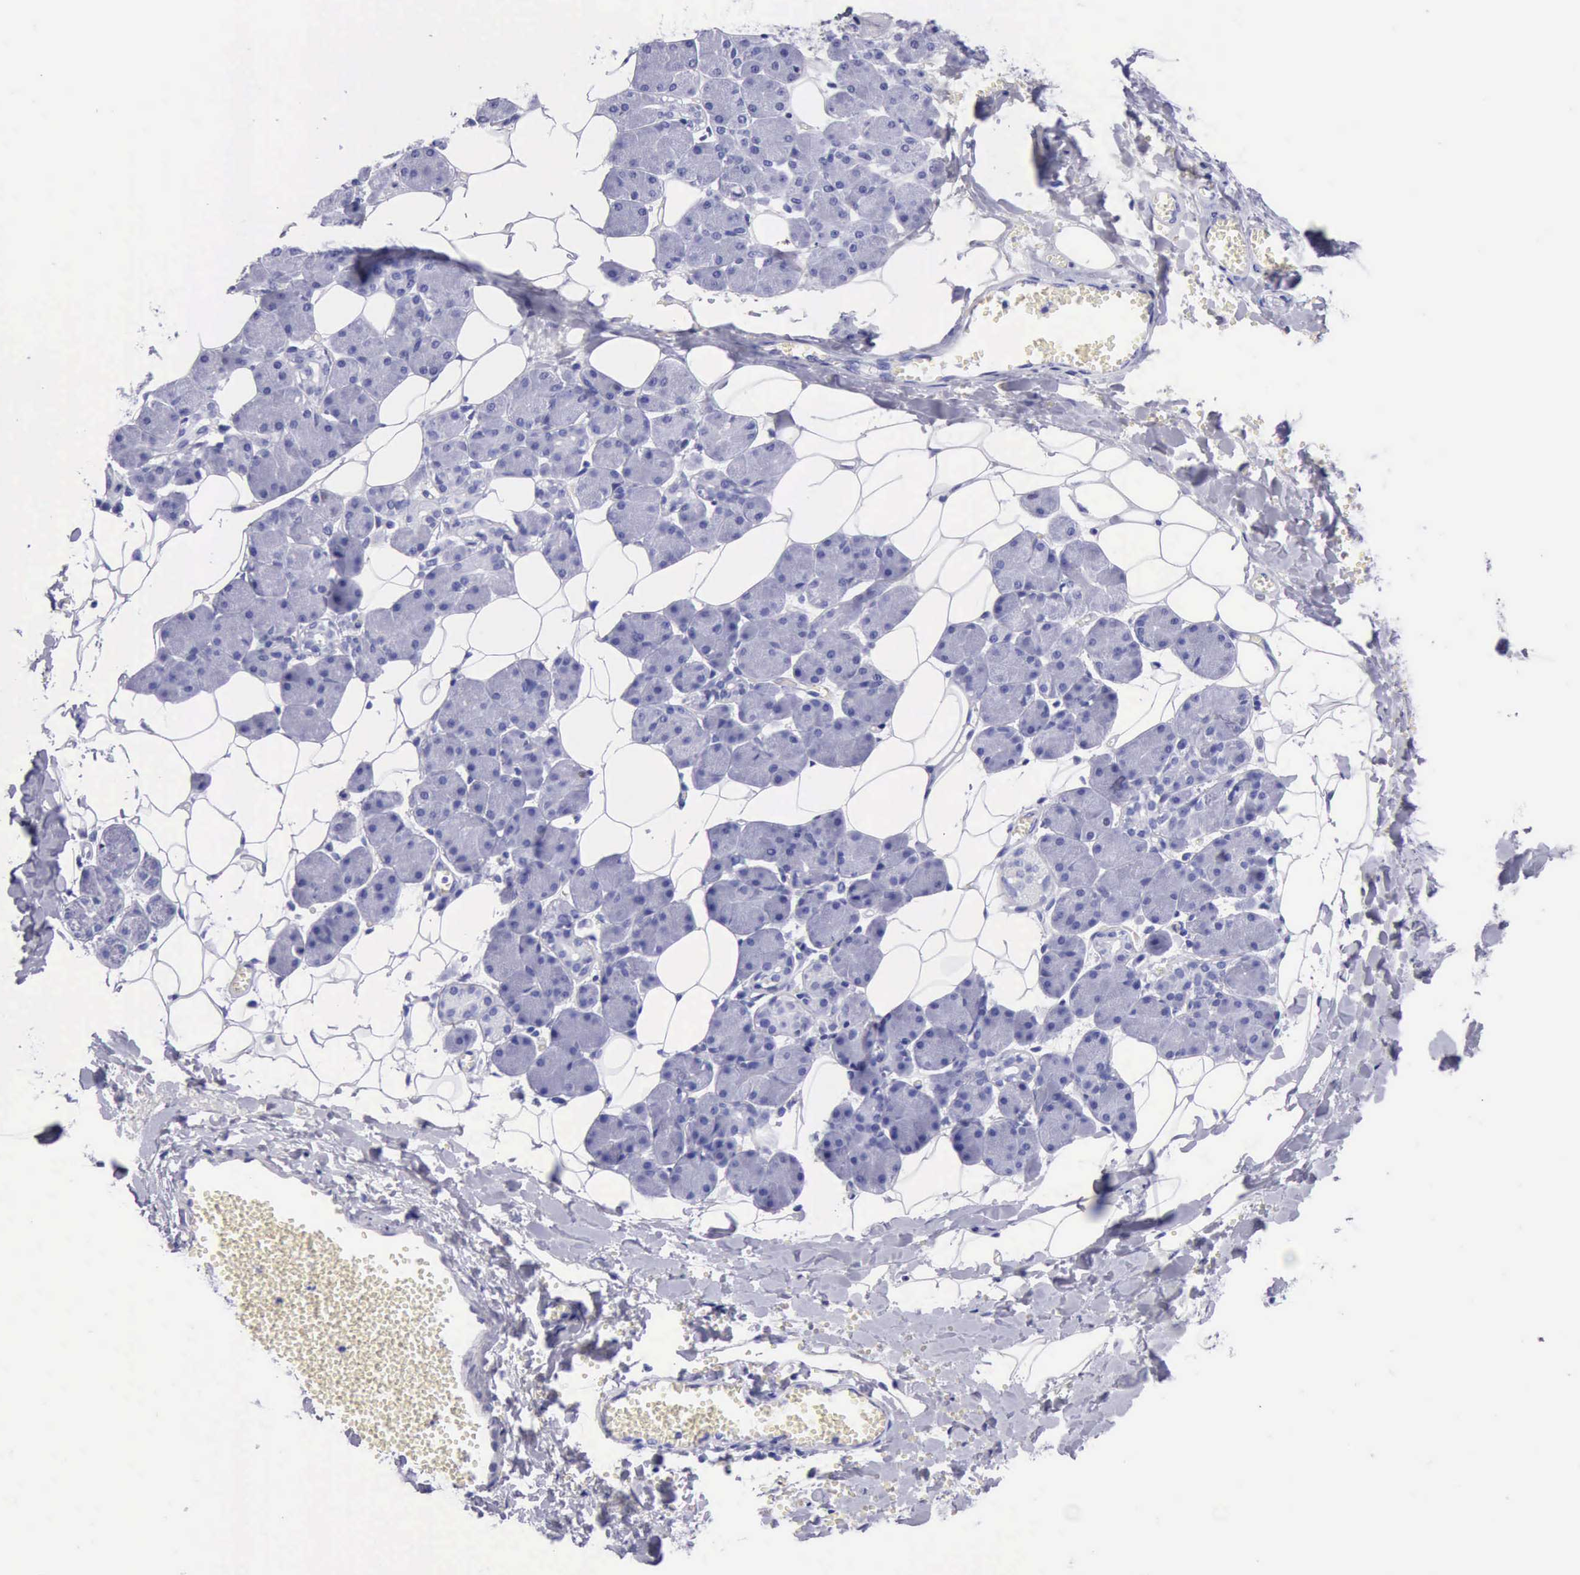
{"staining": {"intensity": "moderate", "quantity": "<25%", "location": "nuclear"}, "tissue": "salivary gland", "cell_type": "Glandular cells", "image_type": "normal", "snomed": [{"axis": "morphology", "description": "Normal tissue, NOS"}, {"axis": "morphology", "description": "Adenoma, NOS"}, {"axis": "topography", "description": "Salivary gland"}], "caption": "Protein staining of benign salivary gland shows moderate nuclear positivity in about <25% of glandular cells.", "gene": "MCM2", "patient": {"sex": "female", "age": 32}}